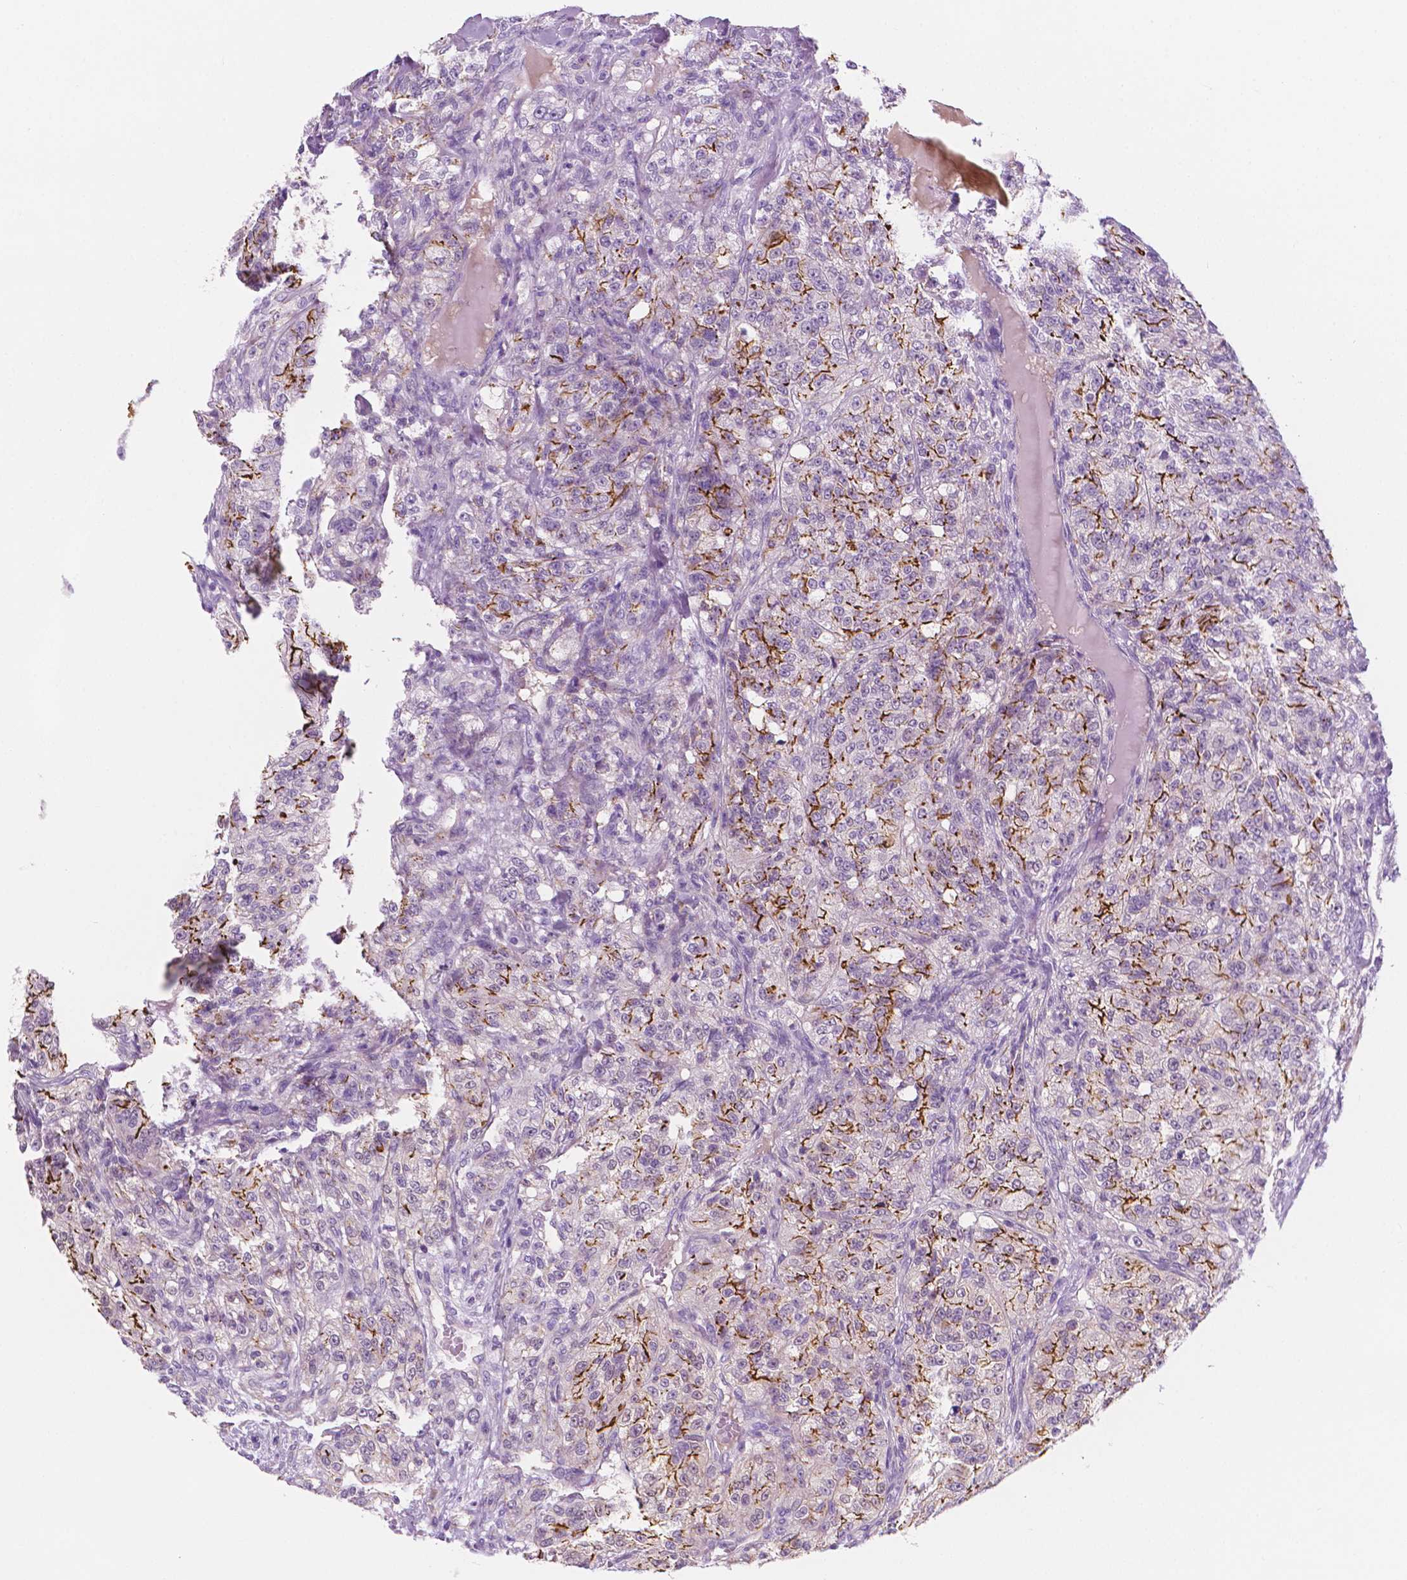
{"staining": {"intensity": "moderate", "quantity": "<25%", "location": "cytoplasmic/membranous"}, "tissue": "renal cancer", "cell_type": "Tumor cells", "image_type": "cancer", "snomed": [{"axis": "morphology", "description": "Adenocarcinoma, NOS"}, {"axis": "topography", "description": "Kidney"}], "caption": "Moderate cytoplasmic/membranous positivity is seen in approximately <25% of tumor cells in adenocarcinoma (renal).", "gene": "EPPK1", "patient": {"sex": "female", "age": 63}}